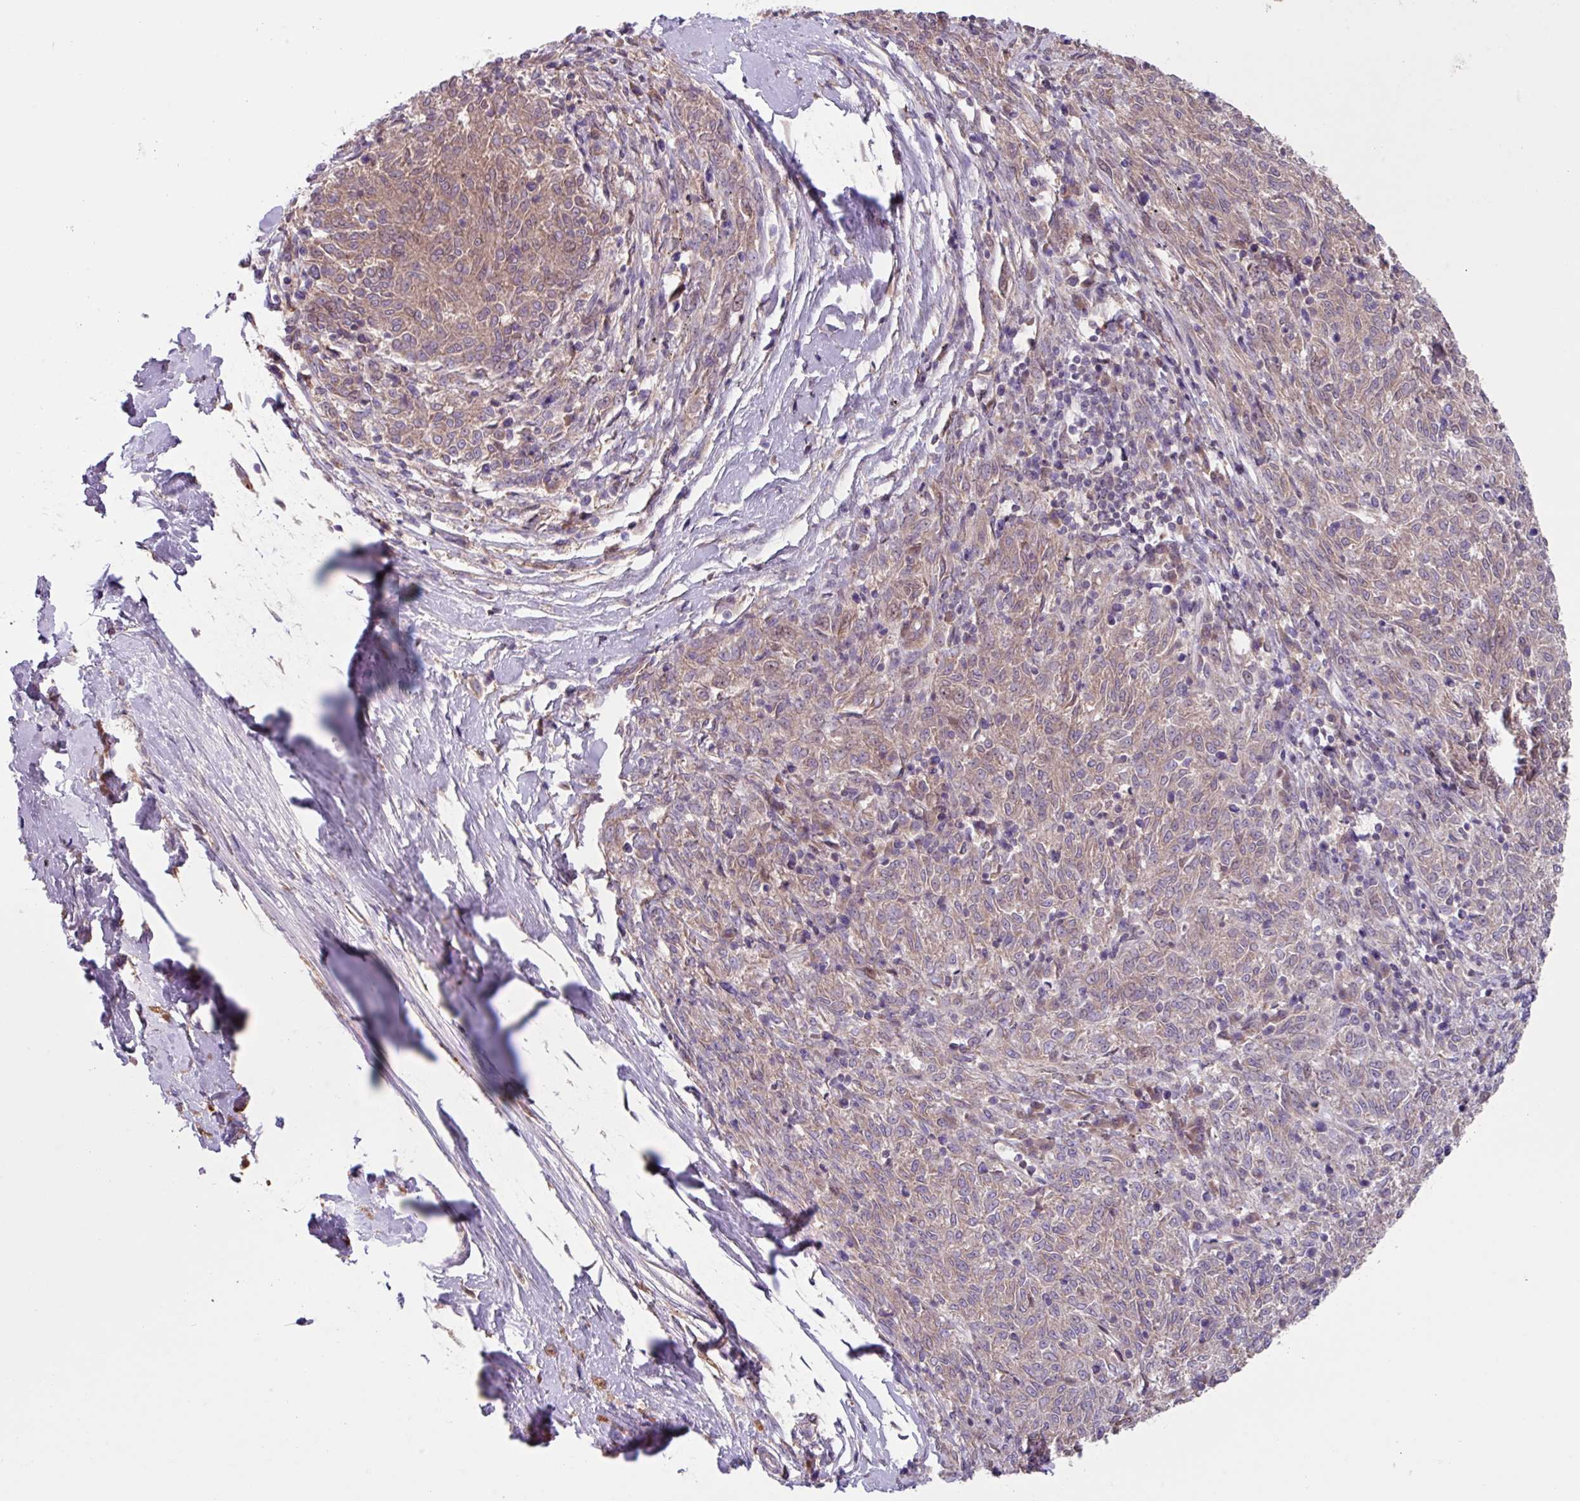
{"staining": {"intensity": "weak", "quantity": ">75%", "location": "cytoplasmic/membranous"}, "tissue": "melanoma", "cell_type": "Tumor cells", "image_type": "cancer", "snomed": [{"axis": "morphology", "description": "Malignant melanoma, NOS"}, {"axis": "topography", "description": "Skin"}], "caption": "A brown stain shows weak cytoplasmic/membranous positivity of a protein in human malignant melanoma tumor cells.", "gene": "IQCJ", "patient": {"sex": "female", "age": 72}}